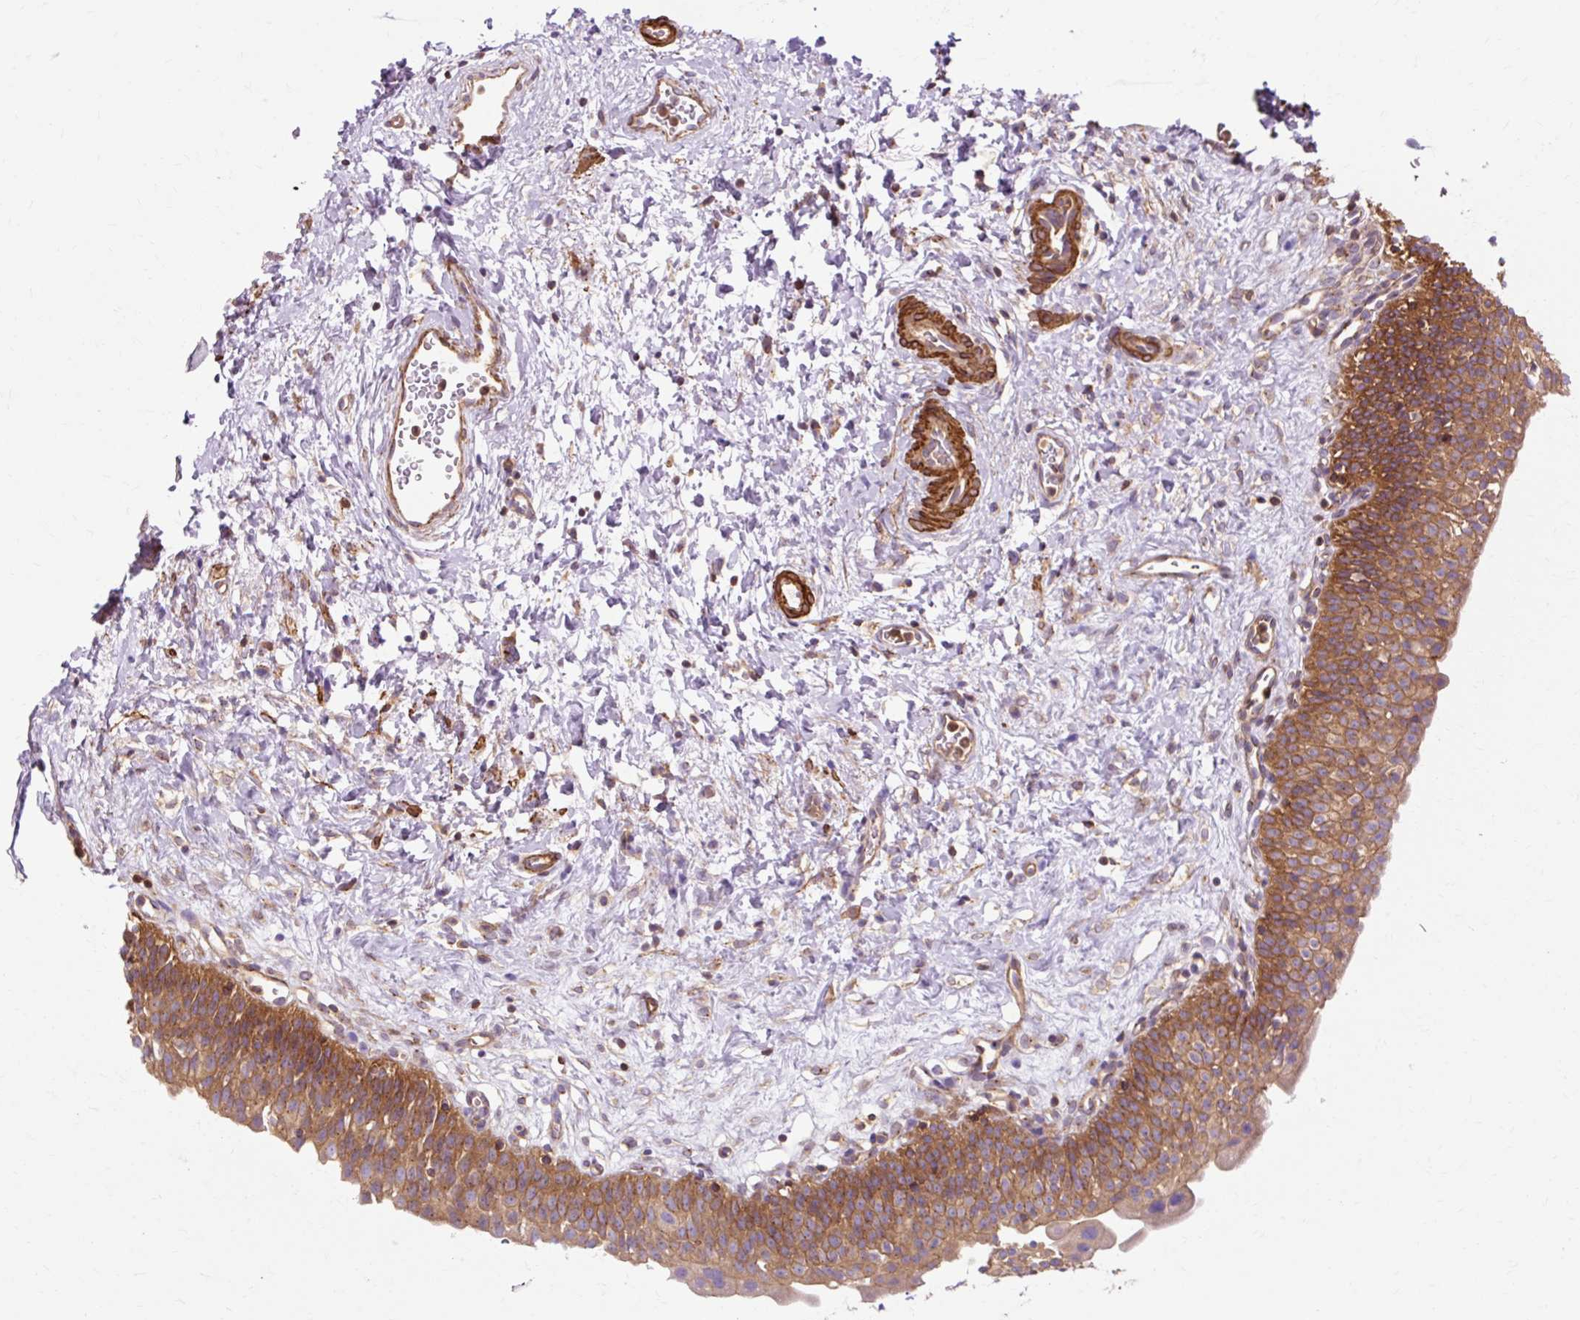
{"staining": {"intensity": "moderate", "quantity": ">75%", "location": "cytoplasmic/membranous"}, "tissue": "urinary bladder", "cell_type": "Urothelial cells", "image_type": "normal", "snomed": [{"axis": "morphology", "description": "Normal tissue, NOS"}, {"axis": "topography", "description": "Urinary bladder"}], "caption": "A photomicrograph showing moderate cytoplasmic/membranous staining in approximately >75% of urothelial cells in unremarkable urinary bladder, as visualized by brown immunohistochemical staining.", "gene": "TBC1D2B", "patient": {"sex": "male", "age": 51}}